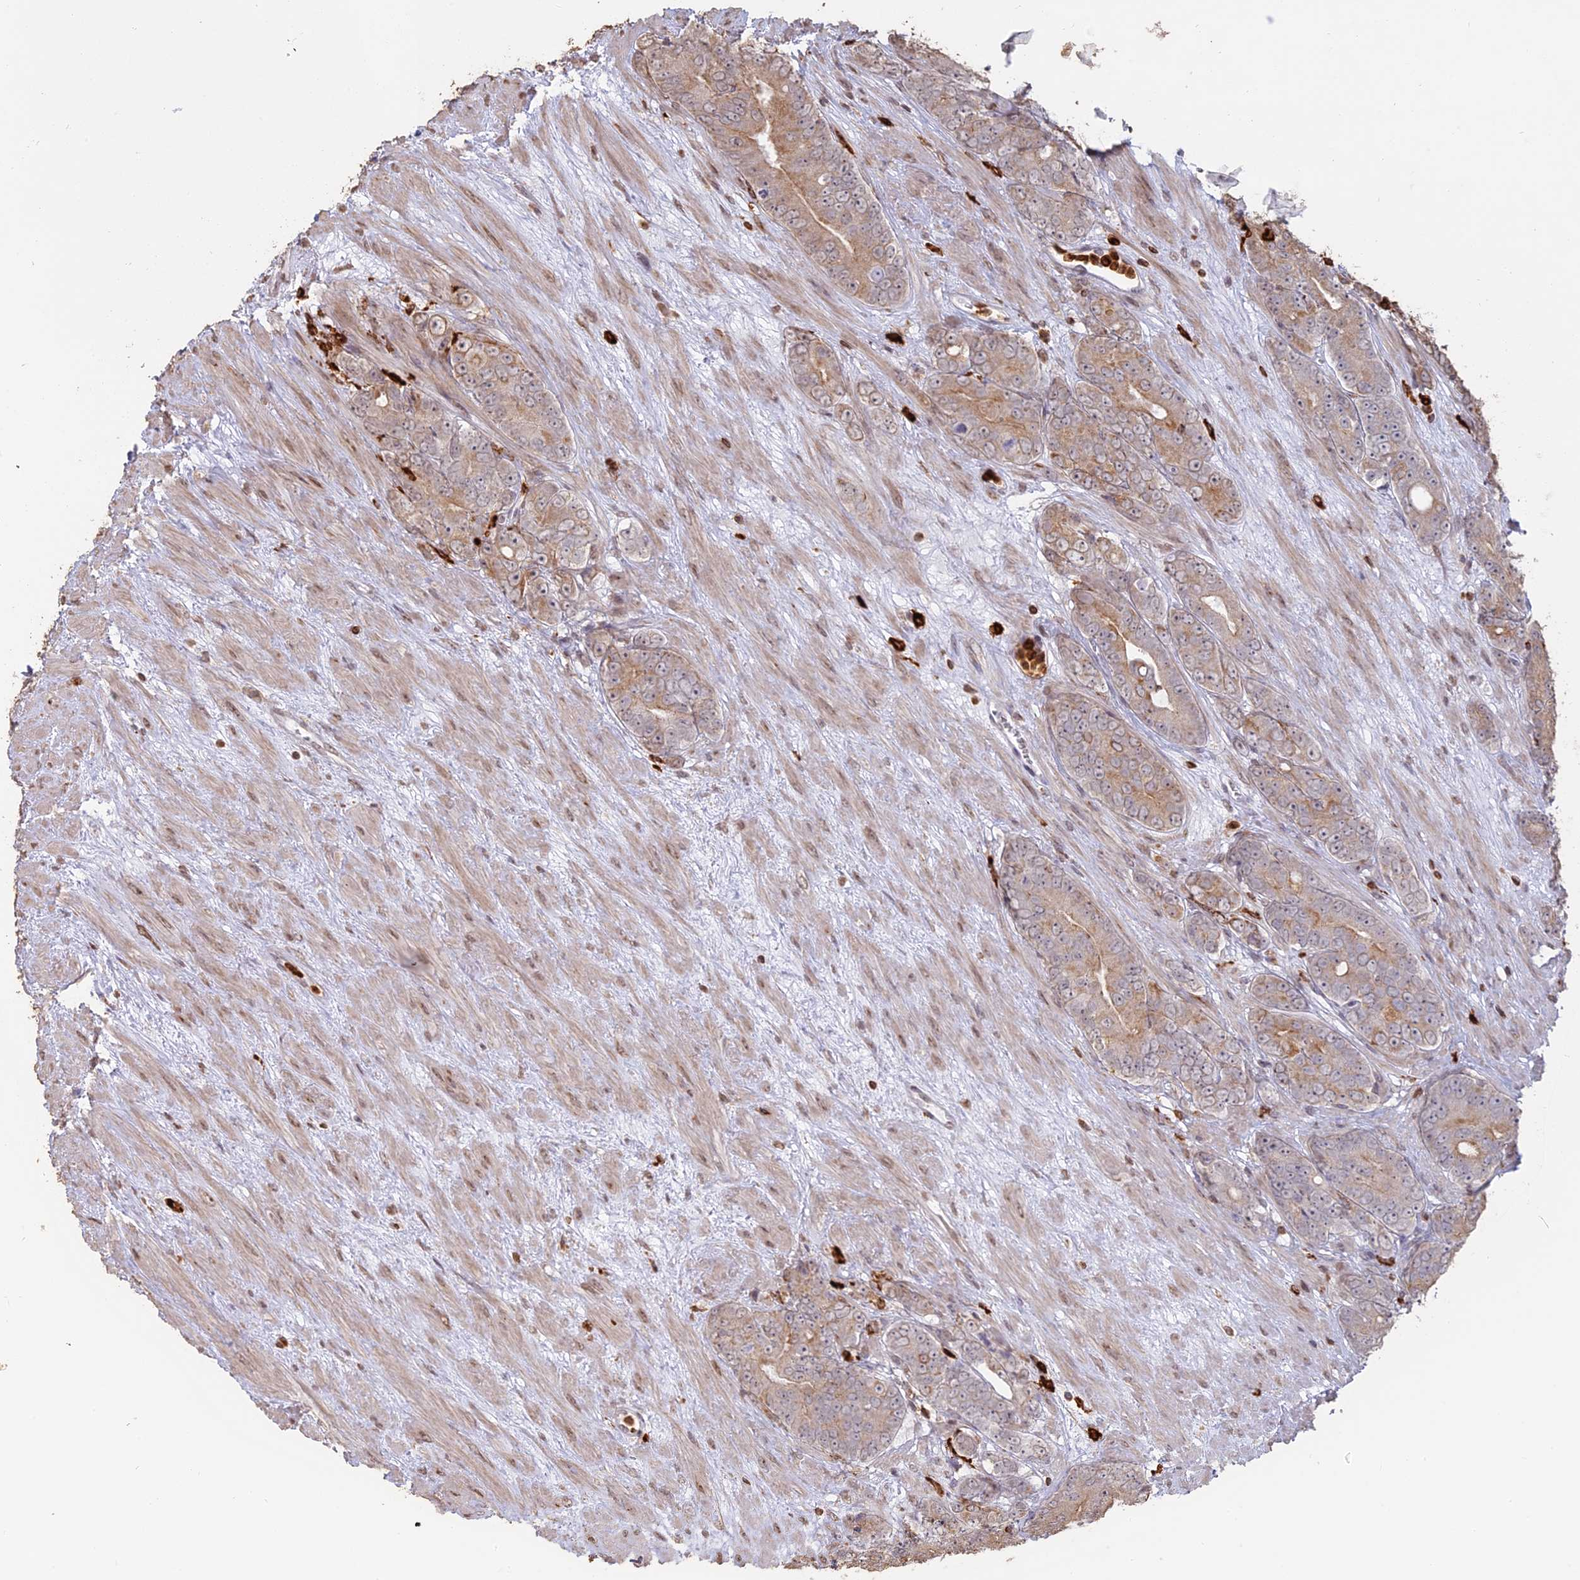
{"staining": {"intensity": "weak", "quantity": "25%-75%", "location": "cytoplasmic/membranous"}, "tissue": "prostate cancer", "cell_type": "Tumor cells", "image_type": "cancer", "snomed": [{"axis": "morphology", "description": "Adenocarcinoma, High grade"}, {"axis": "topography", "description": "Prostate"}], "caption": "Protein expression analysis of human prostate cancer reveals weak cytoplasmic/membranous staining in approximately 25%-75% of tumor cells.", "gene": "APOBR", "patient": {"sex": "male", "age": 64}}